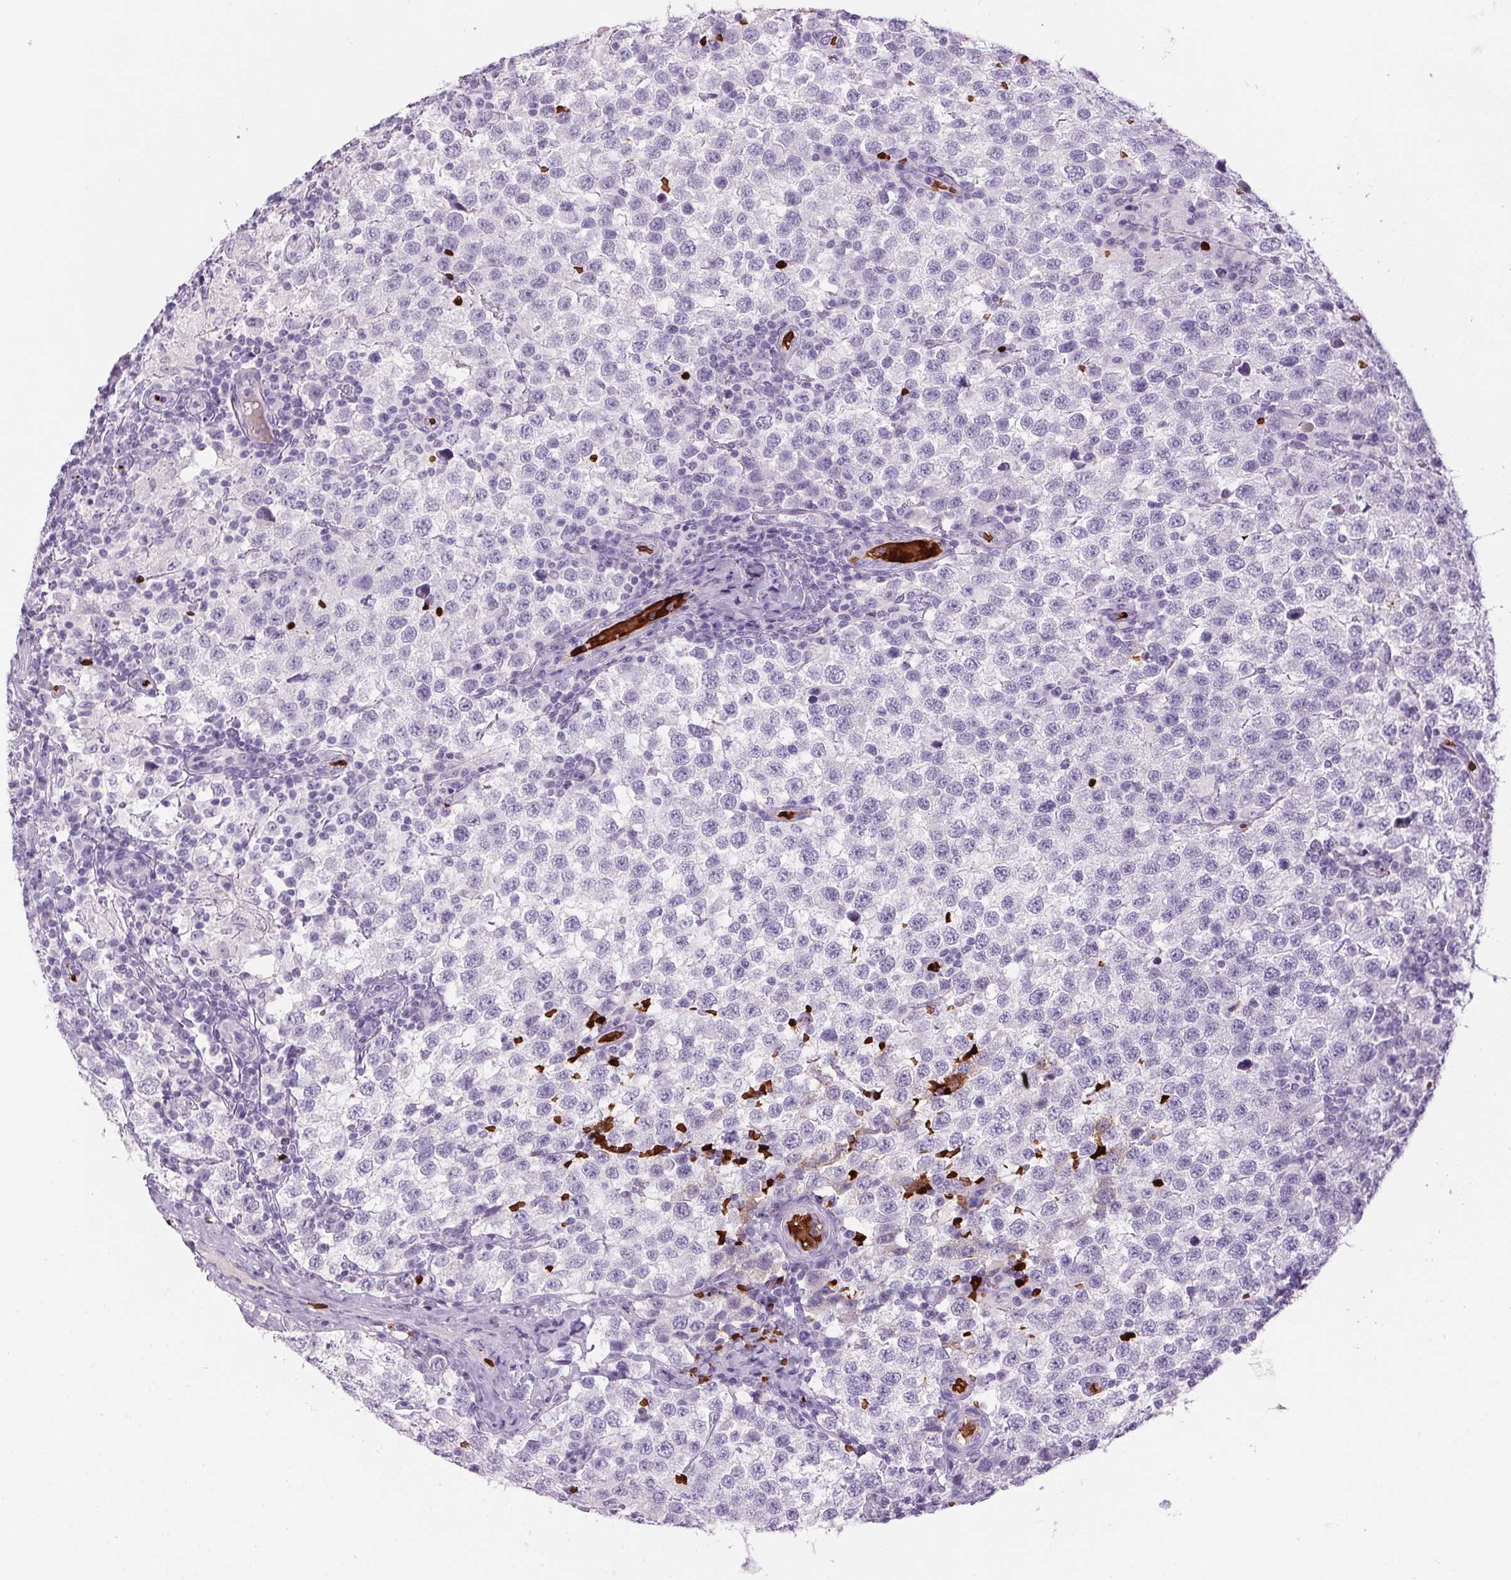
{"staining": {"intensity": "negative", "quantity": "none", "location": "none"}, "tissue": "testis cancer", "cell_type": "Tumor cells", "image_type": "cancer", "snomed": [{"axis": "morphology", "description": "Seminoma, NOS"}, {"axis": "topography", "description": "Testis"}], "caption": "High power microscopy photomicrograph of an immunohistochemistry (IHC) histopathology image of seminoma (testis), revealing no significant expression in tumor cells. (Brightfield microscopy of DAB (3,3'-diaminobenzidine) immunohistochemistry at high magnification).", "gene": "HBQ1", "patient": {"sex": "male", "age": 34}}